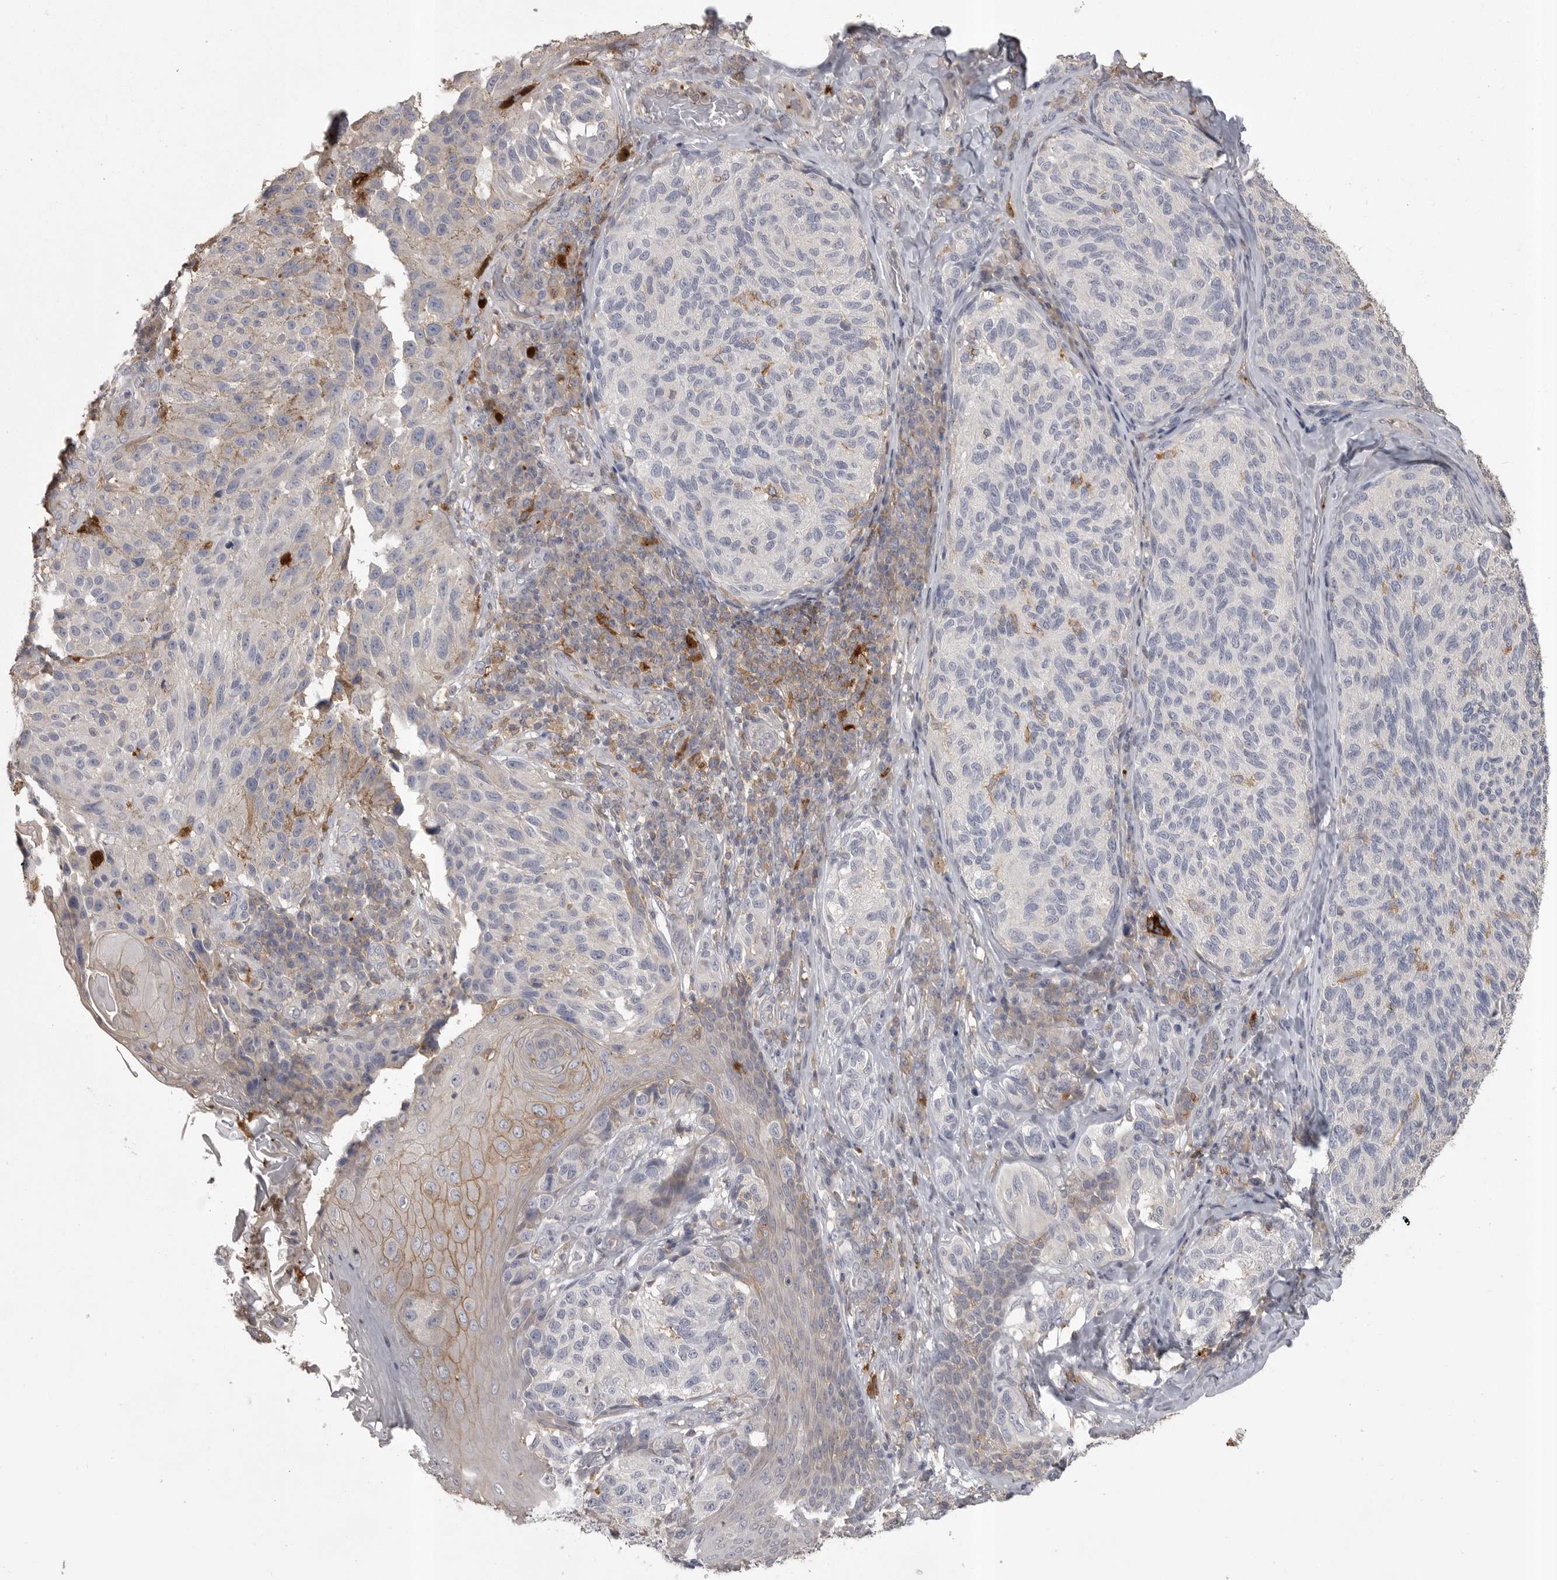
{"staining": {"intensity": "negative", "quantity": "none", "location": "none"}, "tissue": "melanoma", "cell_type": "Tumor cells", "image_type": "cancer", "snomed": [{"axis": "morphology", "description": "Malignant melanoma, NOS"}, {"axis": "topography", "description": "Skin"}], "caption": "Histopathology image shows no significant protein staining in tumor cells of melanoma.", "gene": "CMTM6", "patient": {"sex": "female", "age": 73}}